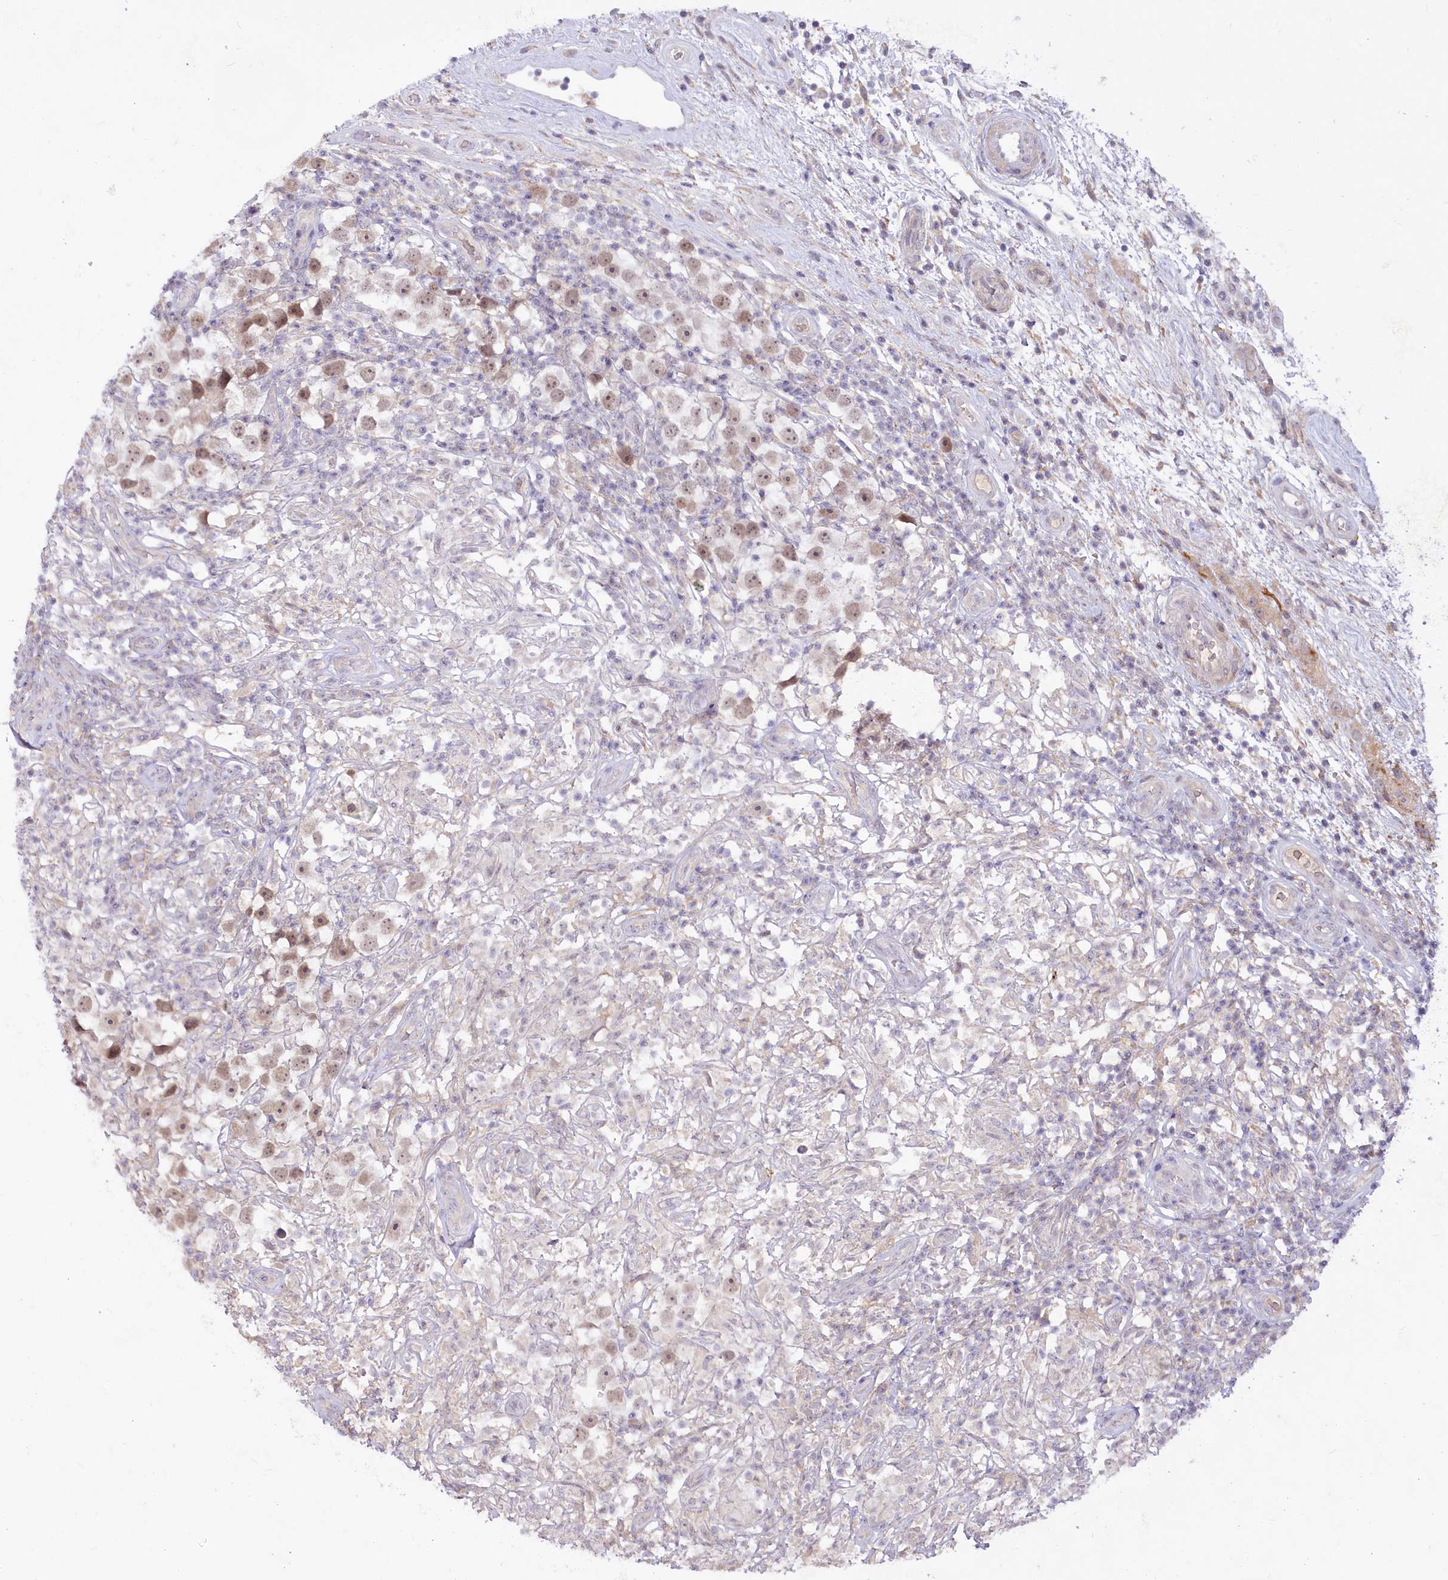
{"staining": {"intensity": "weak", "quantity": "25%-75%", "location": "nuclear"}, "tissue": "testis cancer", "cell_type": "Tumor cells", "image_type": "cancer", "snomed": [{"axis": "morphology", "description": "Seminoma, NOS"}, {"axis": "topography", "description": "Testis"}], "caption": "Brown immunohistochemical staining in human seminoma (testis) reveals weak nuclear expression in about 25%-75% of tumor cells. The staining was performed using DAB (3,3'-diaminobenzidine) to visualize the protein expression in brown, while the nuclei were stained in blue with hematoxylin (Magnification: 20x).", "gene": "EFHC2", "patient": {"sex": "male", "age": 49}}